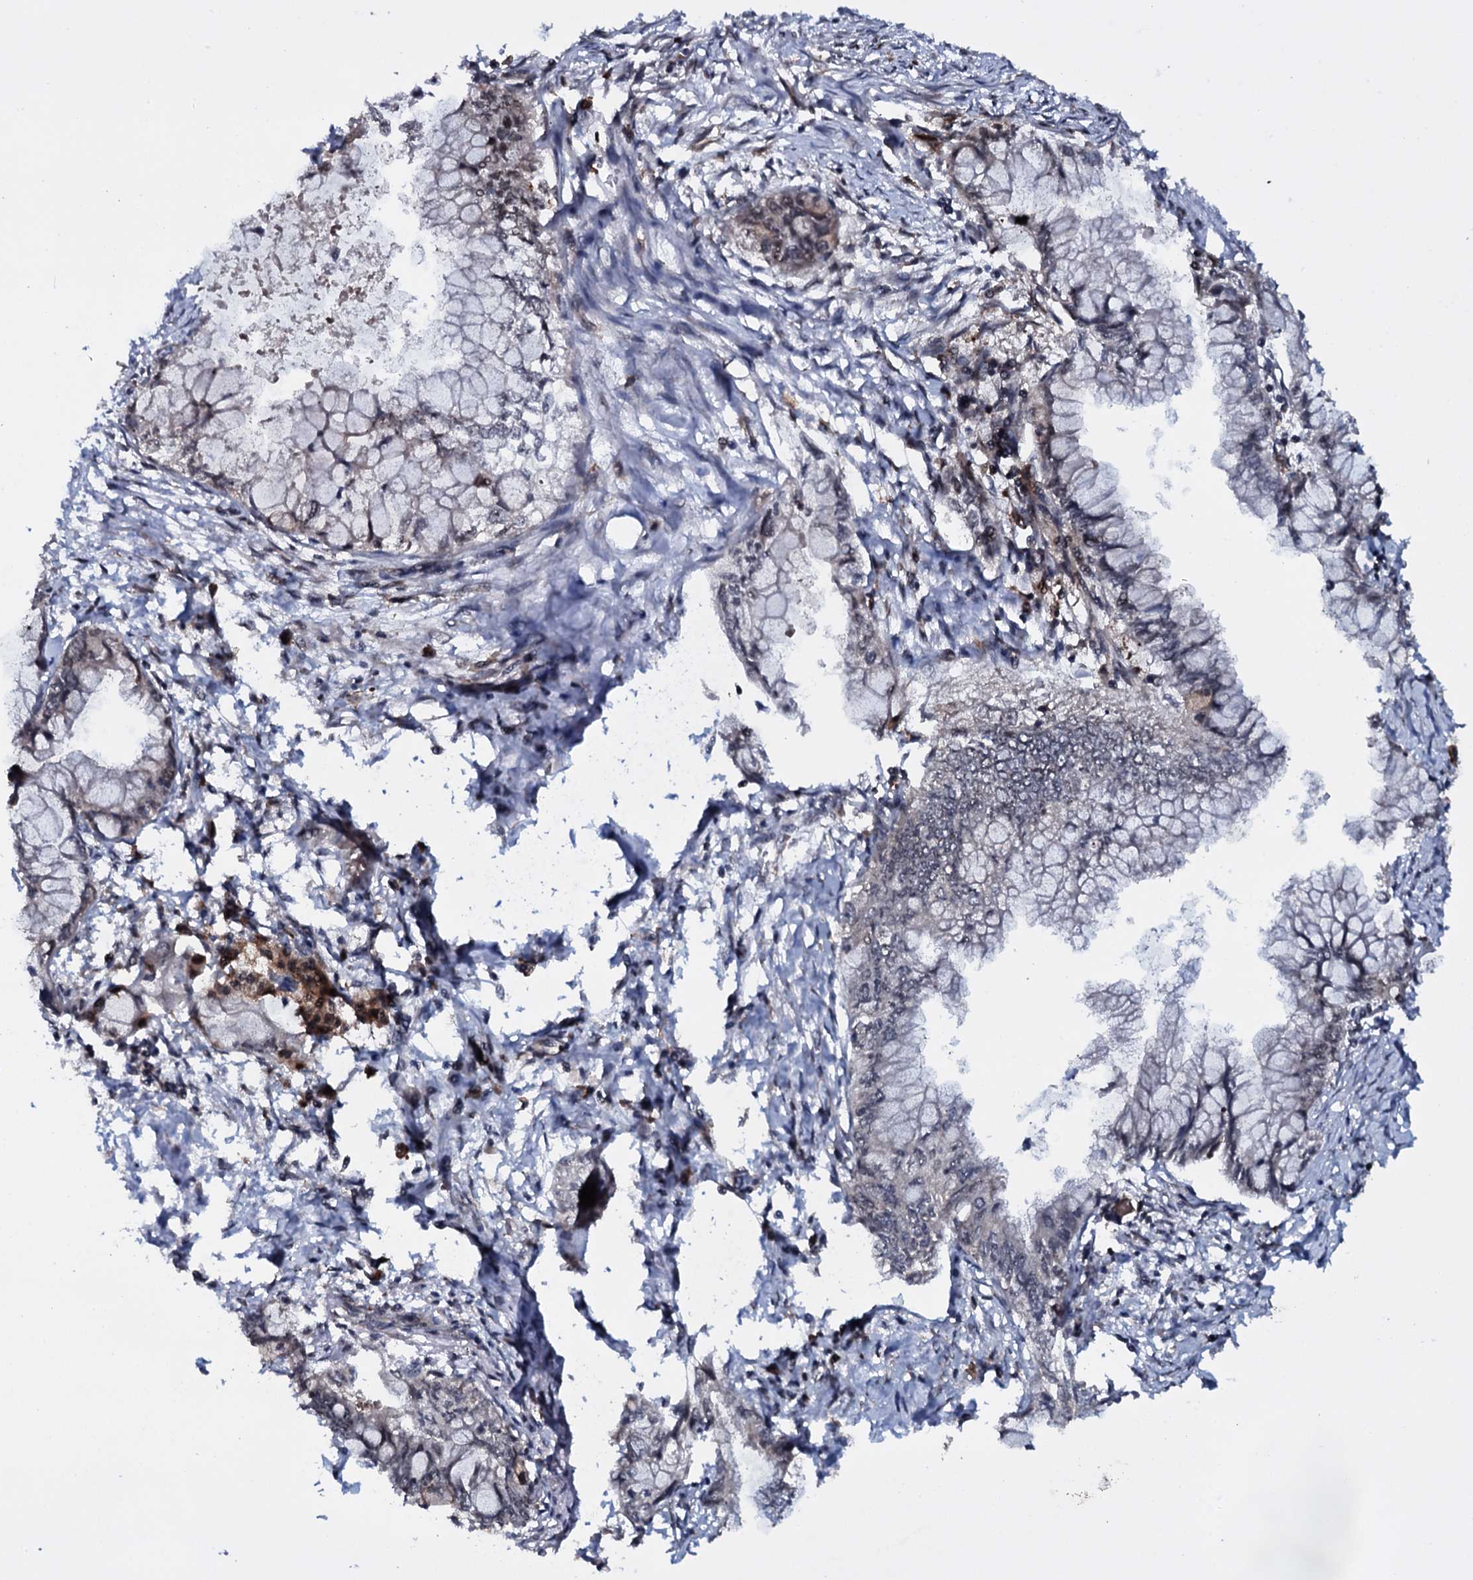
{"staining": {"intensity": "negative", "quantity": "none", "location": "none"}, "tissue": "pancreatic cancer", "cell_type": "Tumor cells", "image_type": "cancer", "snomed": [{"axis": "morphology", "description": "Adenocarcinoma, NOS"}, {"axis": "topography", "description": "Pancreas"}], "caption": "A micrograph of human adenocarcinoma (pancreatic) is negative for staining in tumor cells.", "gene": "HDDC3", "patient": {"sex": "male", "age": 48}}